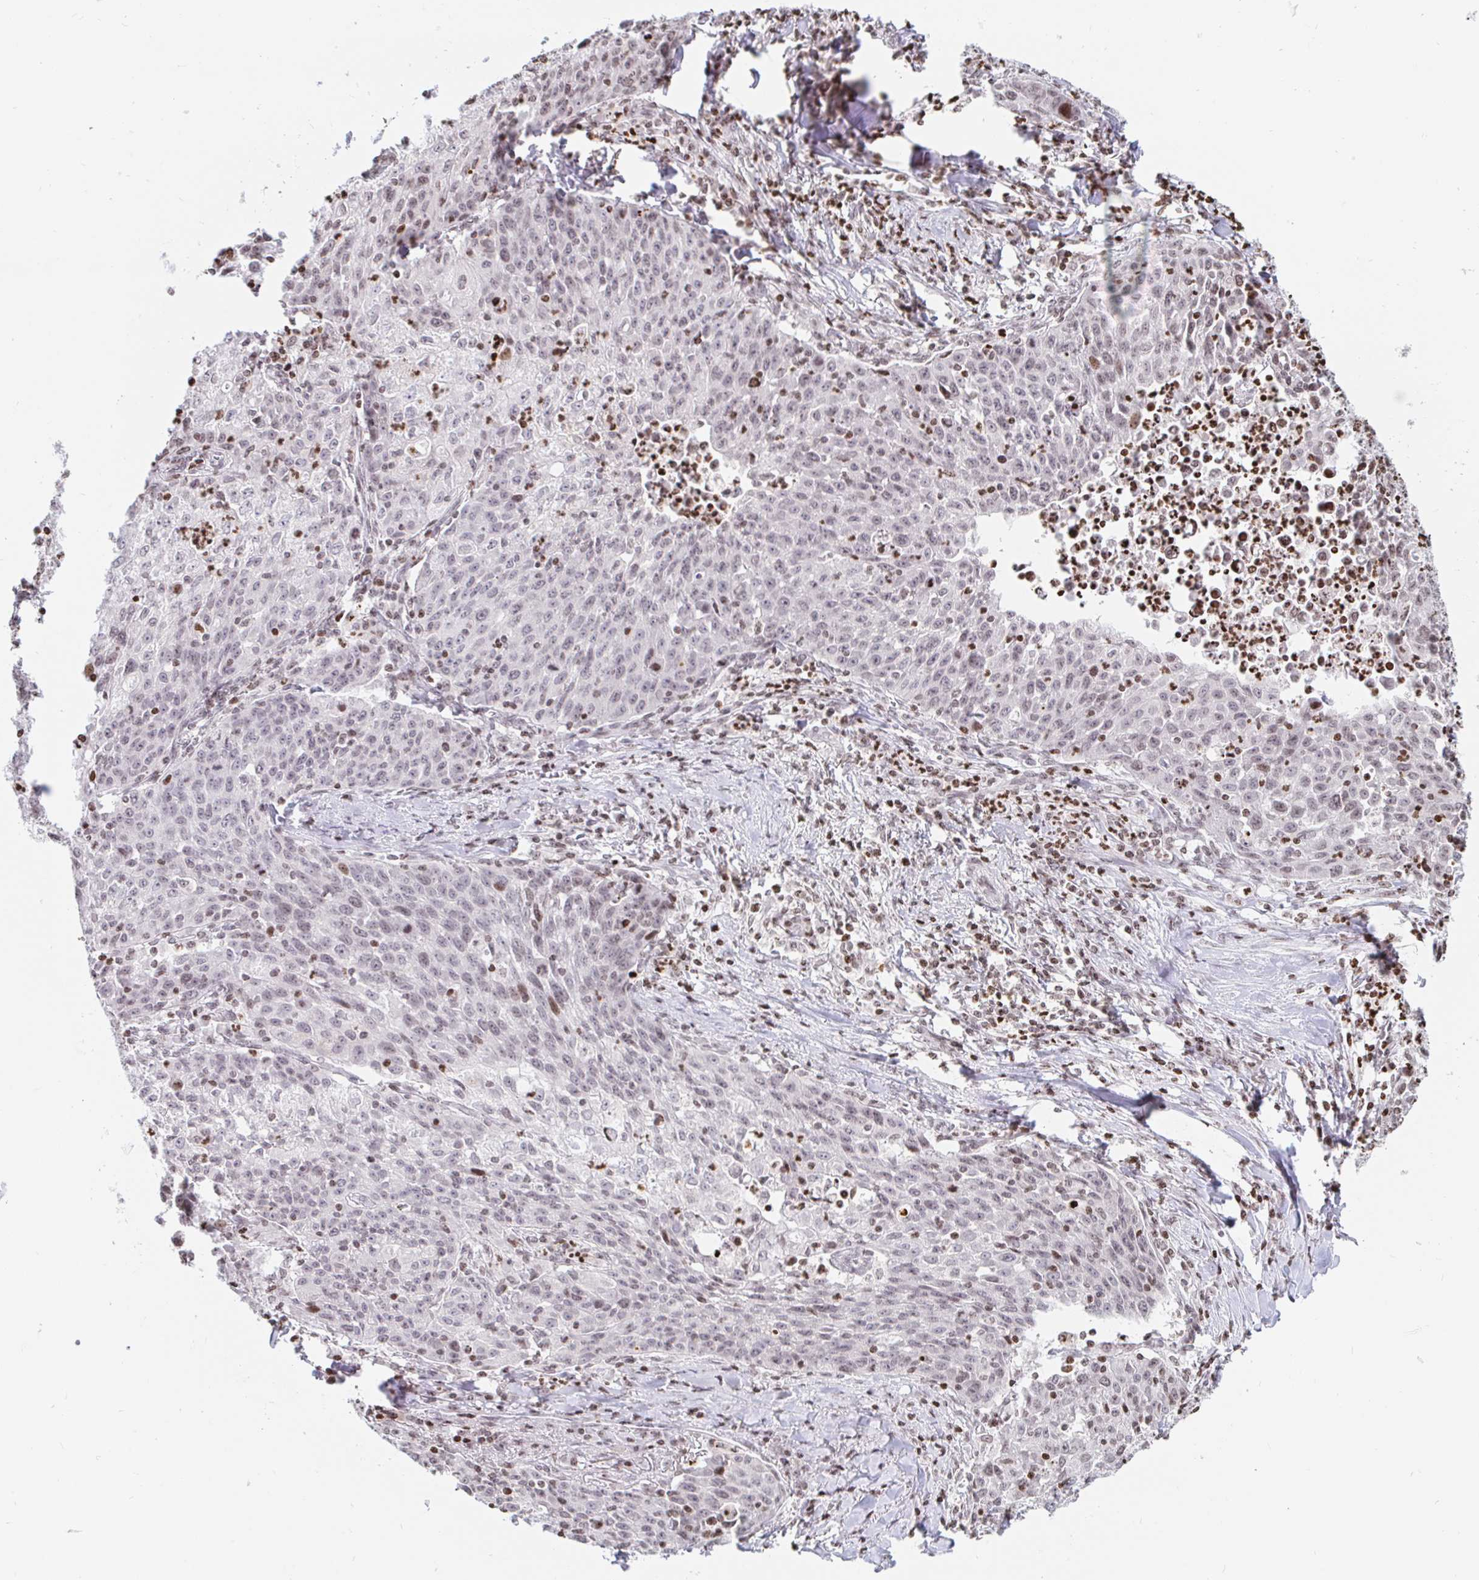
{"staining": {"intensity": "weak", "quantity": "<25%", "location": "nuclear"}, "tissue": "lung cancer", "cell_type": "Tumor cells", "image_type": "cancer", "snomed": [{"axis": "morphology", "description": "Squamous cell carcinoma, NOS"}, {"axis": "morphology", "description": "Squamous cell carcinoma, metastatic, NOS"}, {"axis": "topography", "description": "Bronchus"}, {"axis": "topography", "description": "Lung"}], "caption": "A micrograph of human squamous cell carcinoma (lung) is negative for staining in tumor cells.", "gene": "HOXC10", "patient": {"sex": "male", "age": 62}}